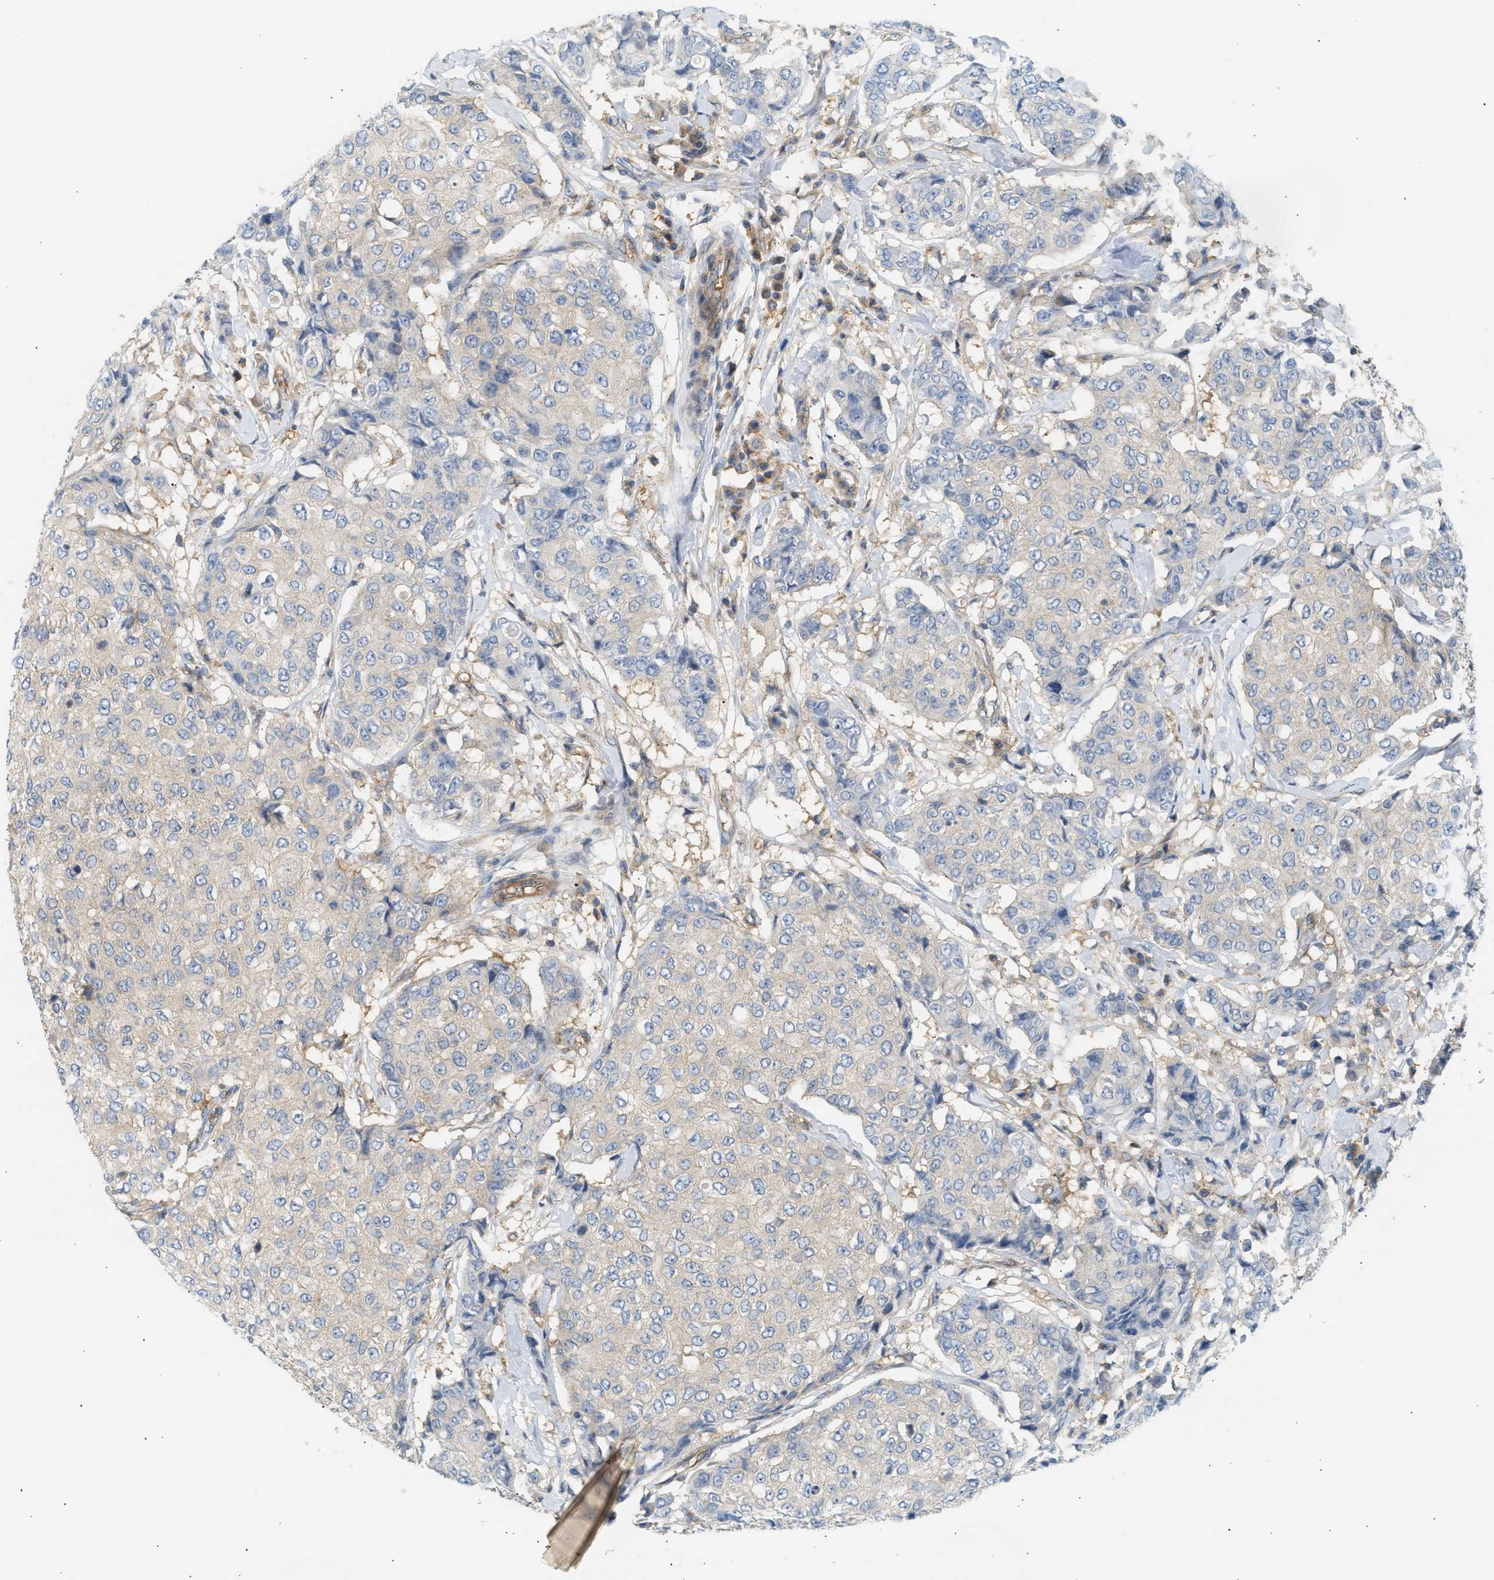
{"staining": {"intensity": "weak", "quantity": "<25%", "location": "cytoplasmic/membranous"}, "tissue": "breast cancer", "cell_type": "Tumor cells", "image_type": "cancer", "snomed": [{"axis": "morphology", "description": "Duct carcinoma"}, {"axis": "topography", "description": "Breast"}], "caption": "High power microscopy image of an immunohistochemistry image of breast intraductal carcinoma, revealing no significant positivity in tumor cells.", "gene": "PAFAH1B1", "patient": {"sex": "female", "age": 27}}